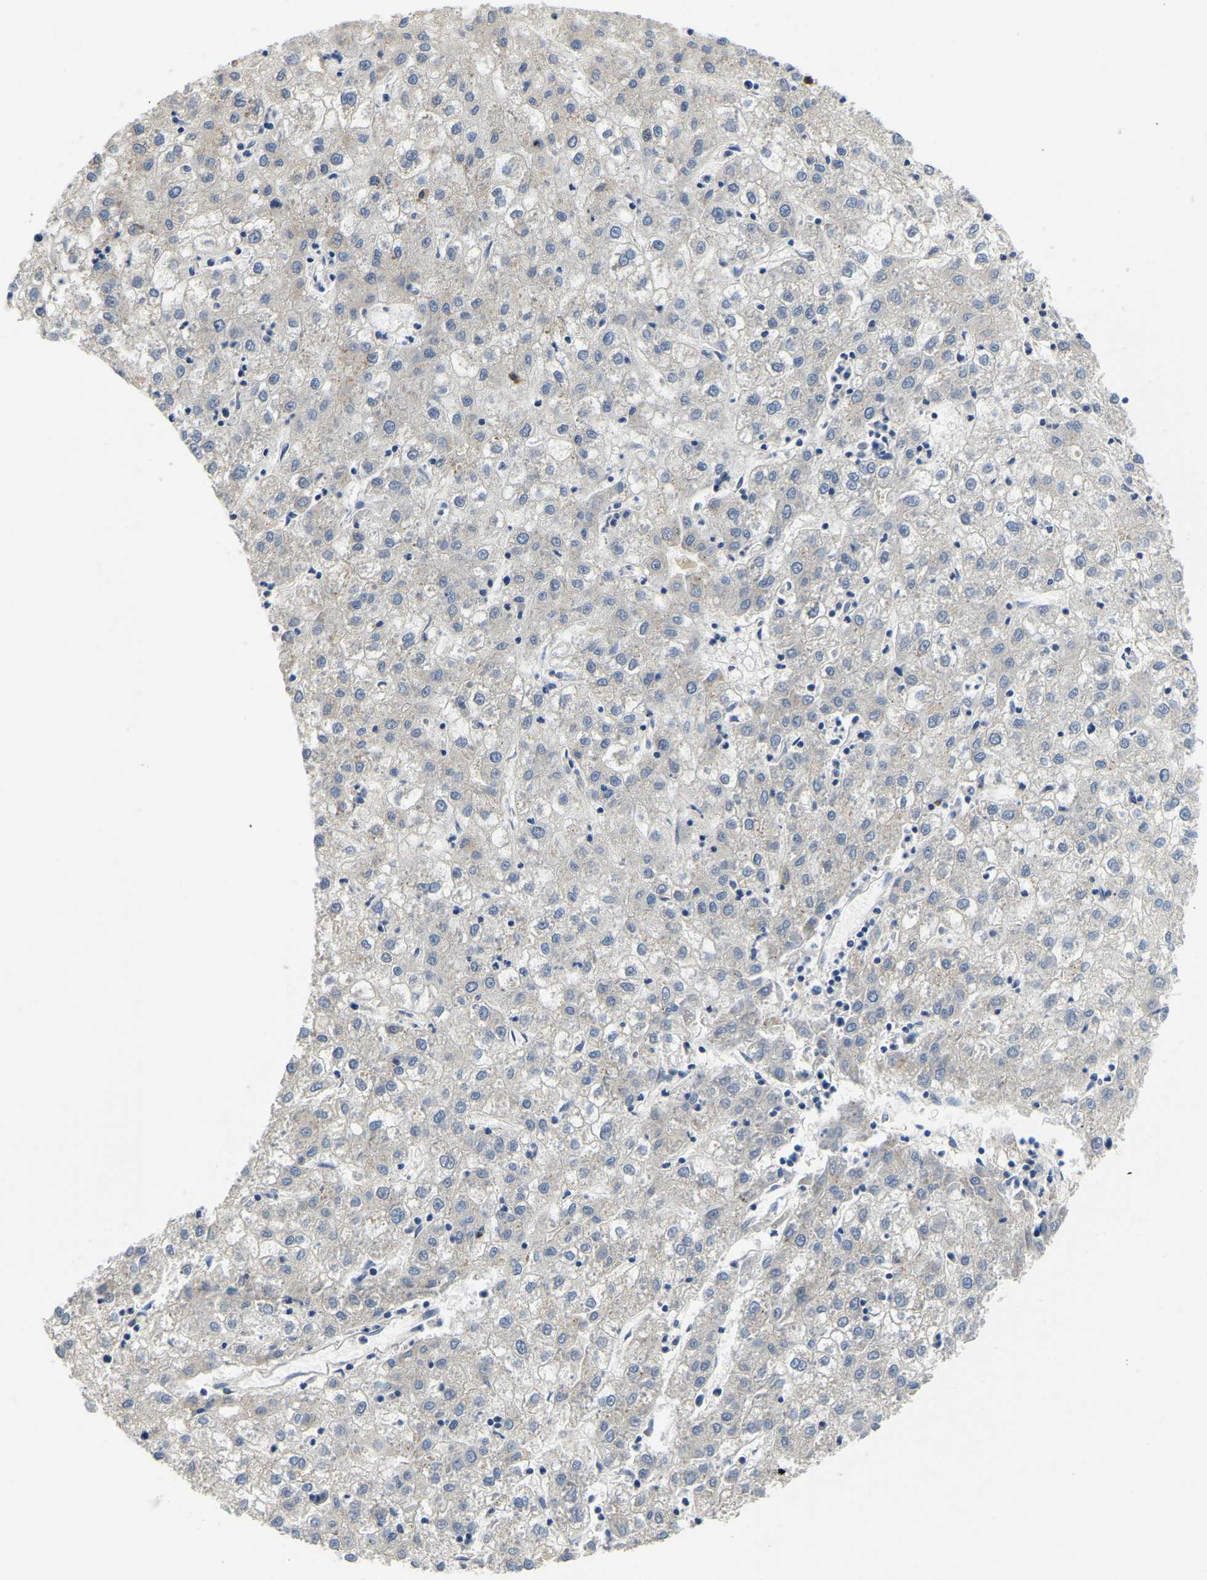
{"staining": {"intensity": "negative", "quantity": "none", "location": "none"}, "tissue": "liver cancer", "cell_type": "Tumor cells", "image_type": "cancer", "snomed": [{"axis": "morphology", "description": "Carcinoma, Hepatocellular, NOS"}, {"axis": "topography", "description": "Liver"}], "caption": "Tumor cells show no significant staining in liver cancer.", "gene": "LIAS", "patient": {"sex": "male", "age": 72}}